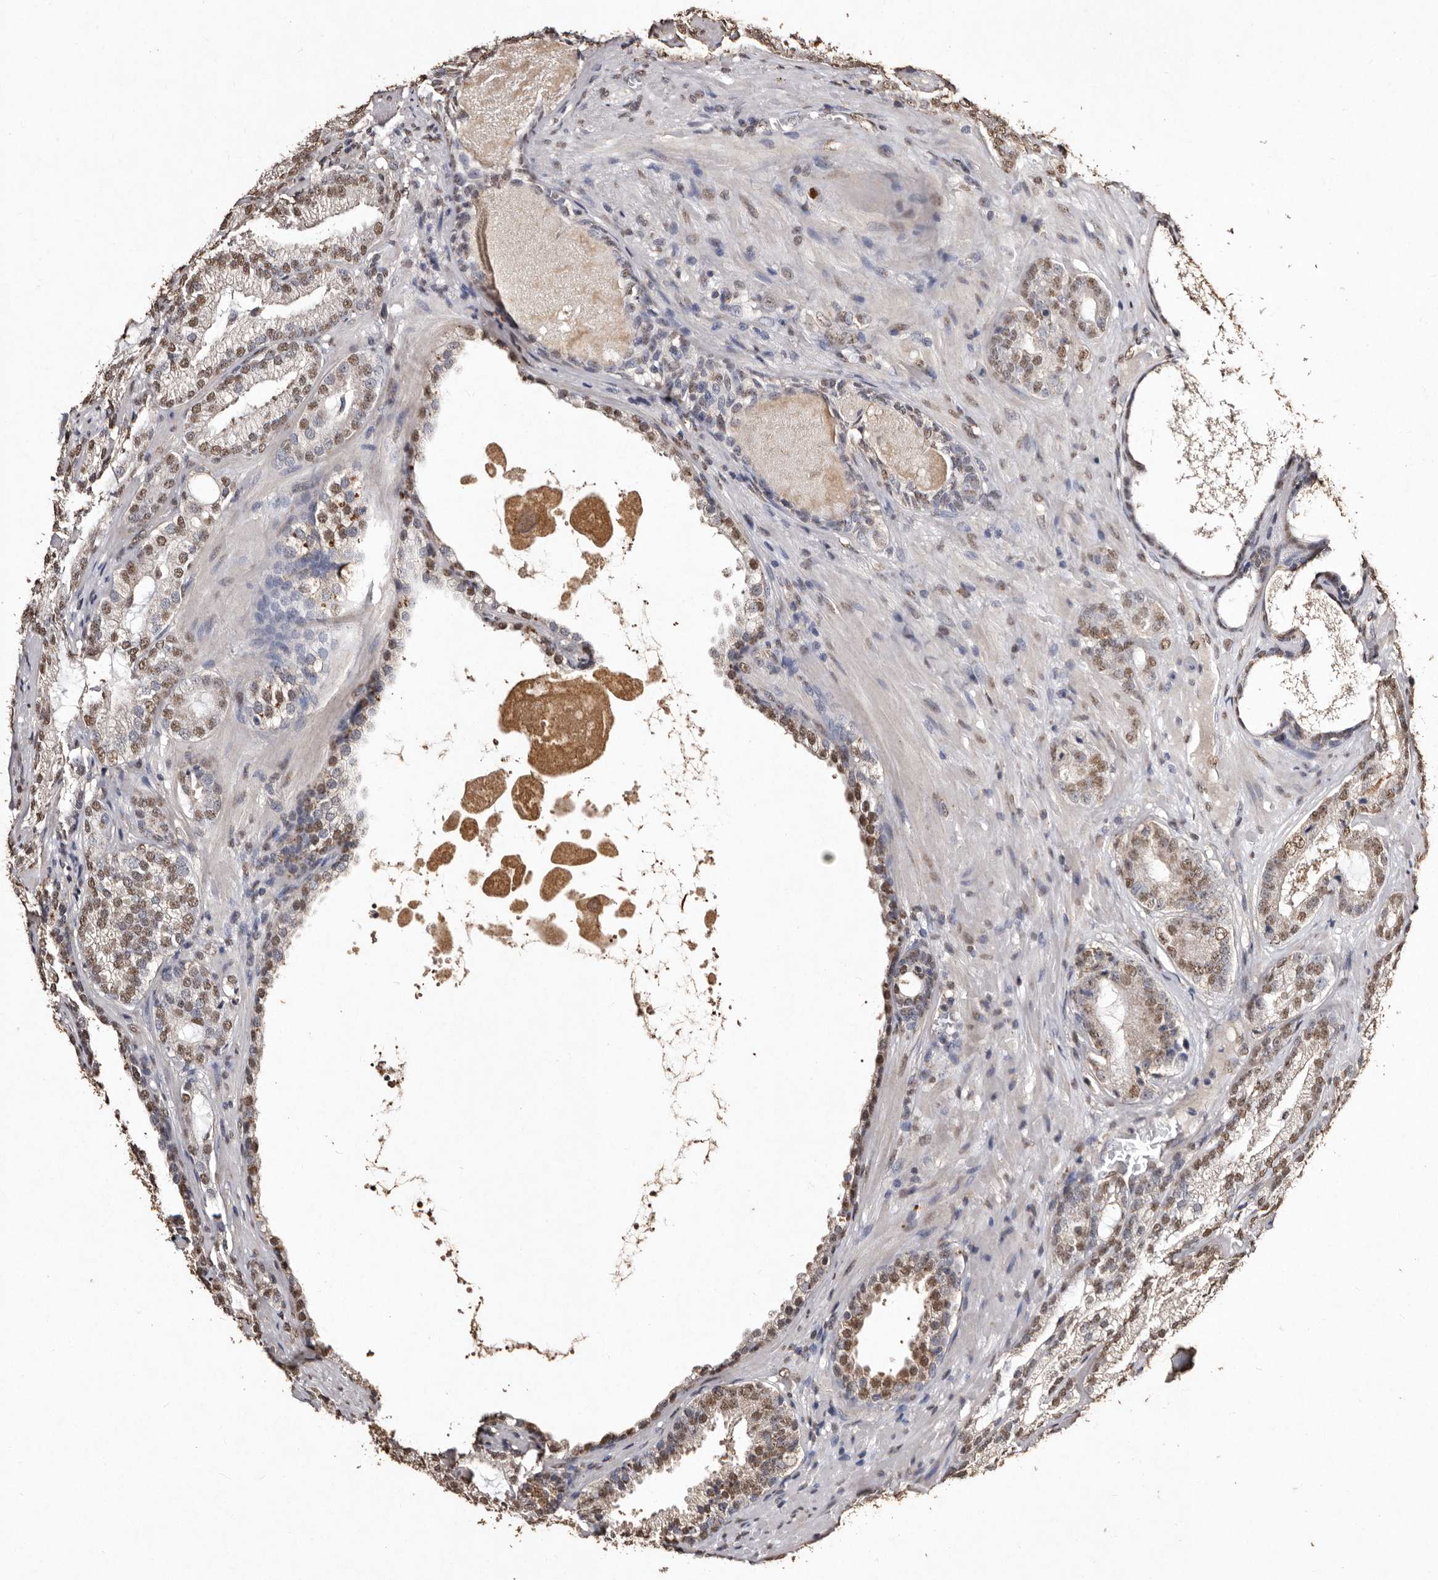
{"staining": {"intensity": "moderate", "quantity": ">75%", "location": "nuclear"}, "tissue": "prostate cancer", "cell_type": "Tumor cells", "image_type": "cancer", "snomed": [{"axis": "morphology", "description": "Normal morphology"}, {"axis": "morphology", "description": "Adenocarcinoma, Low grade"}, {"axis": "topography", "description": "Prostate"}], "caption": "Protein analysis of prostate cancer tissue displays moderate nuclear positivity in approximately >75% of tumor cells.", "gene": "ERBB4", "patient": {"sex": "male", "age": 72}}